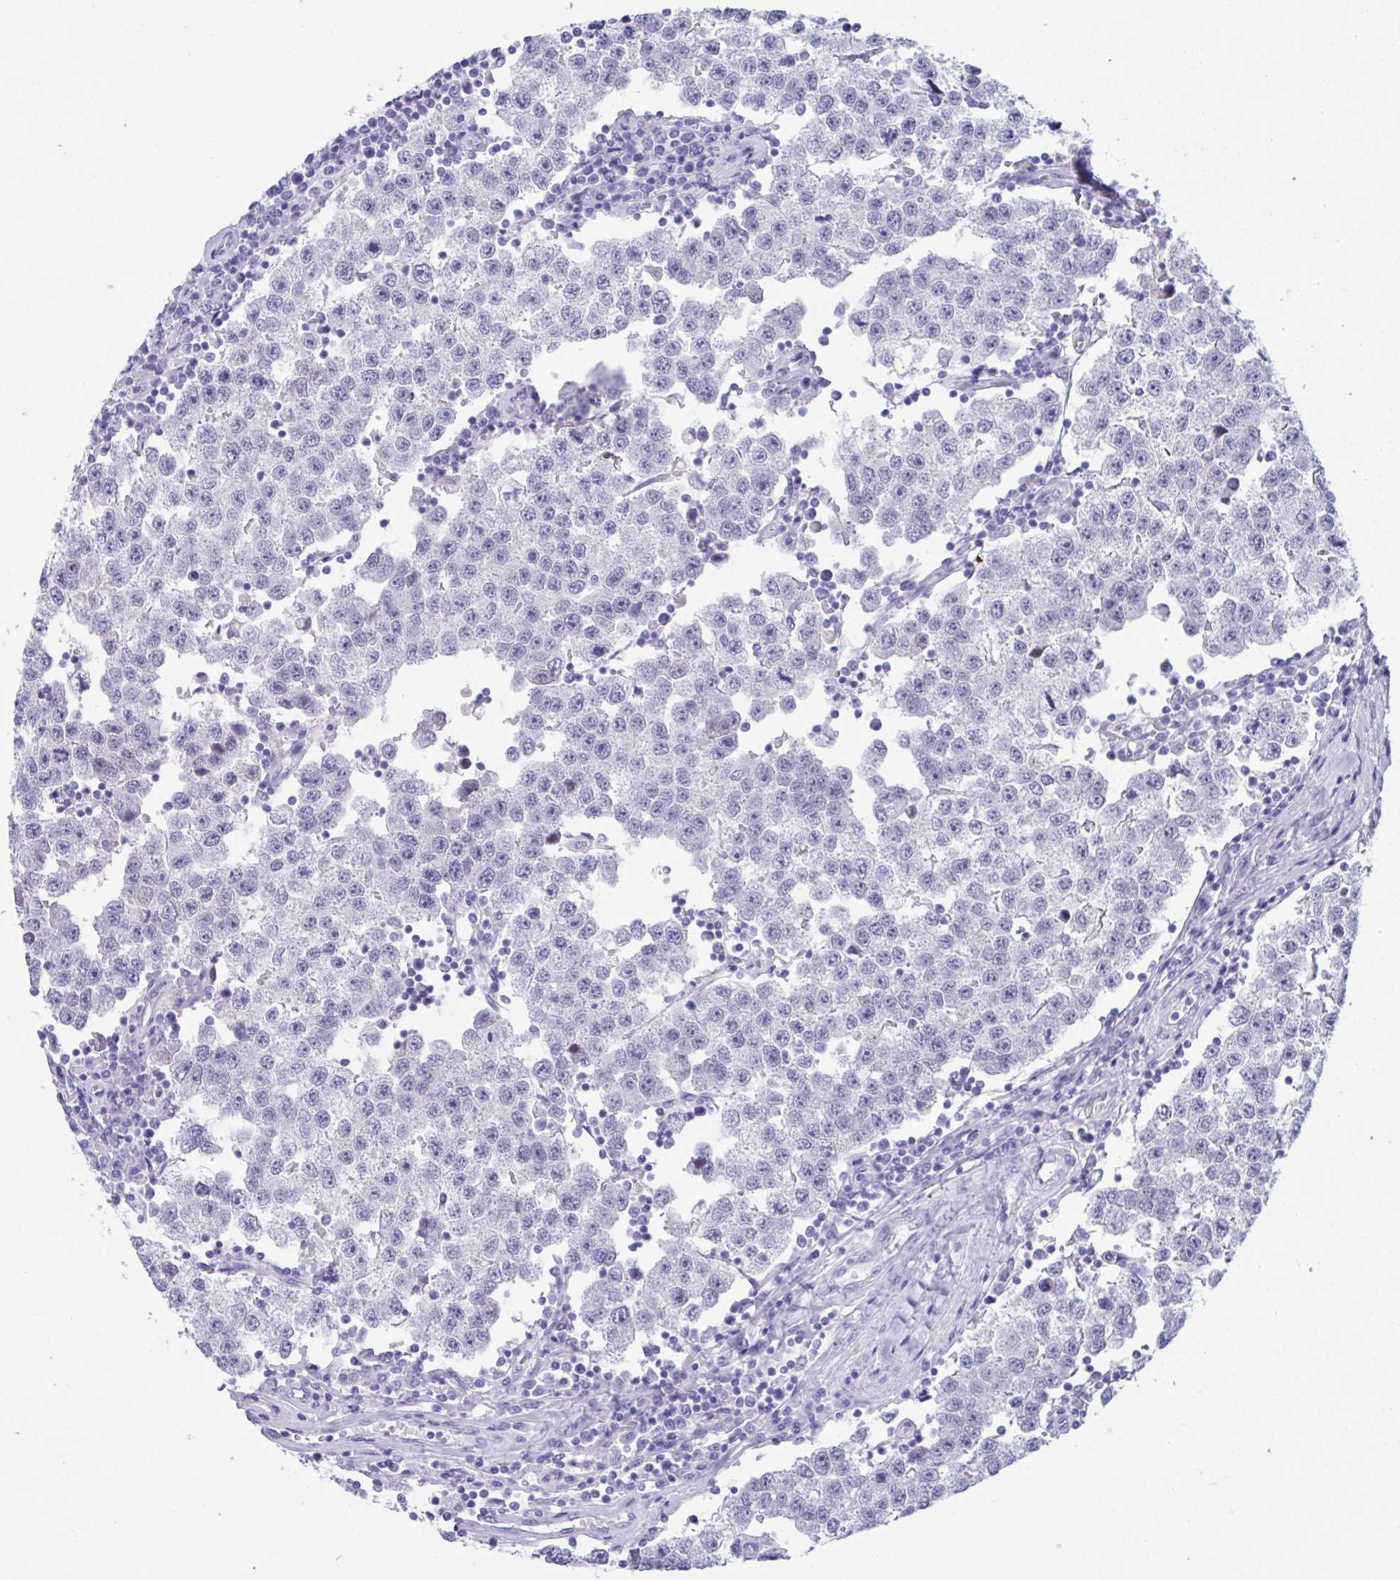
{"staining": {"intensity": "negative", "quantity": "none", "location": "none"}, "tissue": "testis cancer", "cell_type": "Tumor cells", "image_type": "cancer", "snomed": [{"axis": "morphology", "description": "Seminoma, NOS"}, {"axis": "topography", "description": "Testis"}], "caption": "This is an IHC micrograph of human testis cancer. There is no staining in tumor cells.", "gene": "TMEM35A", "patient": {"sex": "male", "age": 34}}